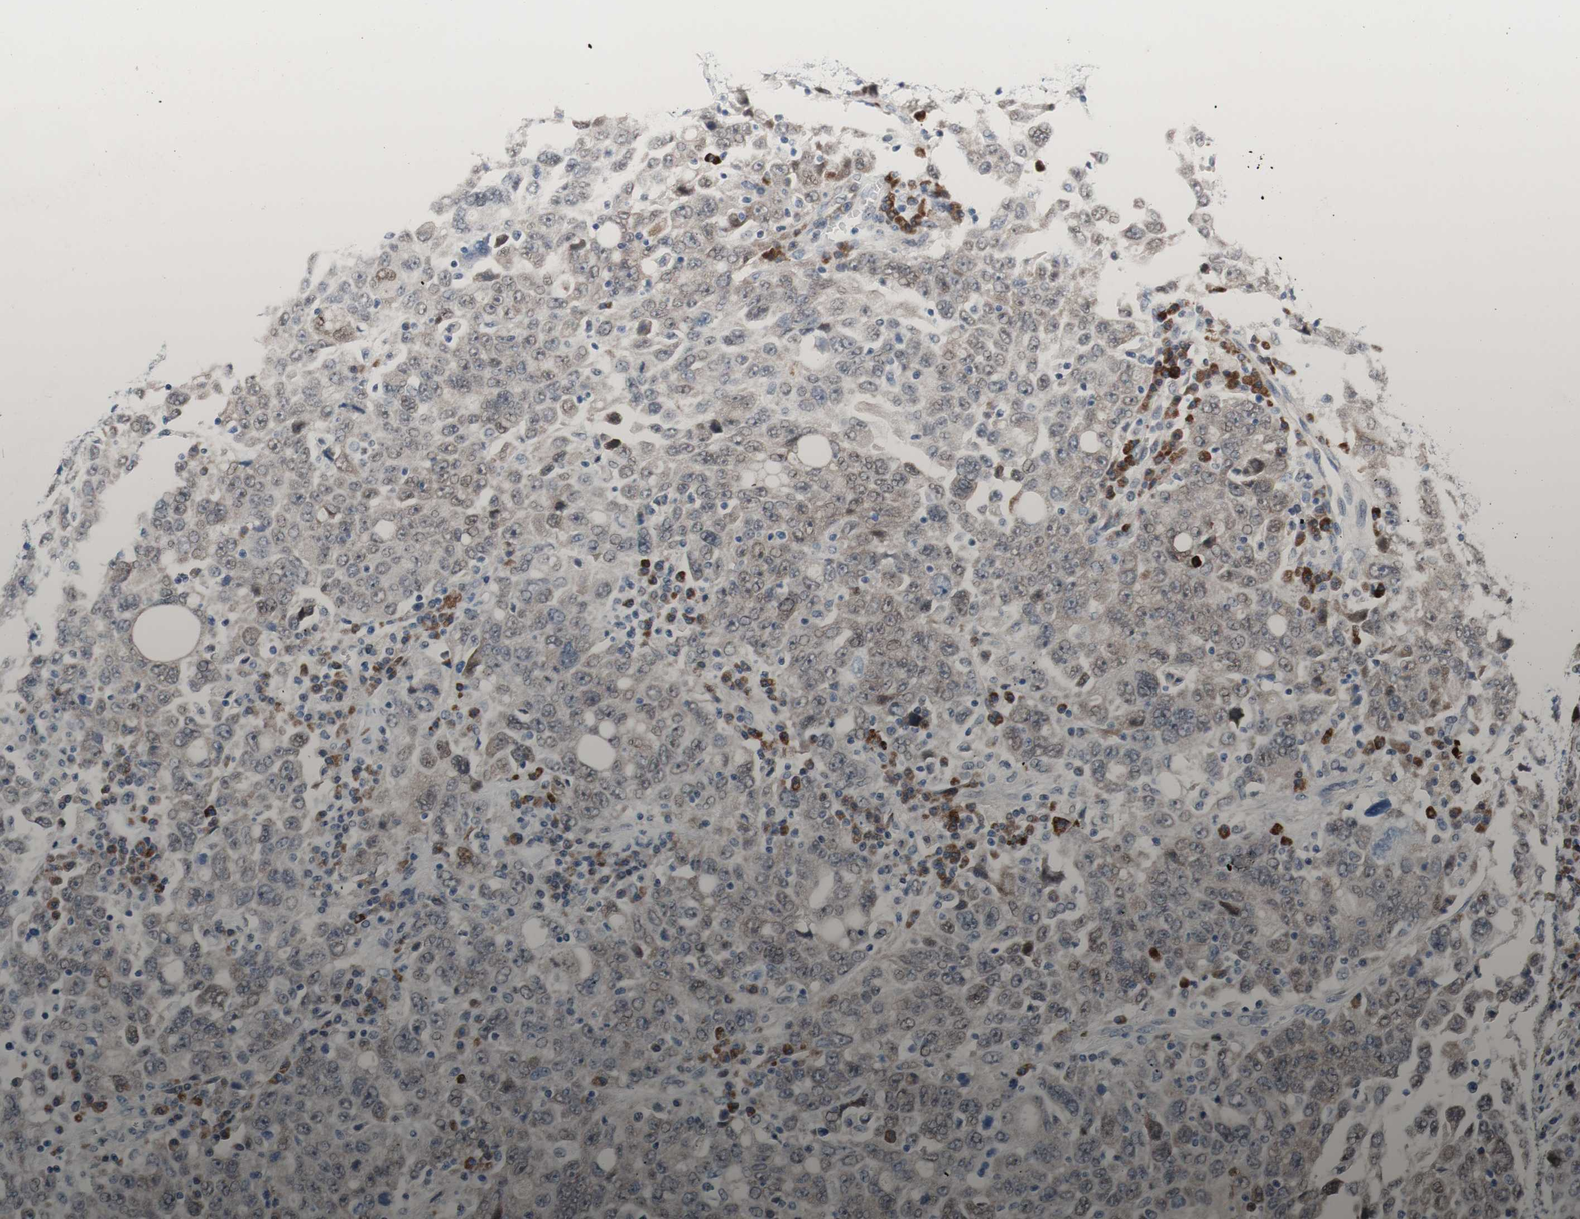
{"staining": {"intensity": "moderate", "quantity": "25%-75%", "location": "nuclear"}, "tissue": "ovarian cancer", "cell_type": "Tumor cells", "image_type": "cancer", "snomed": [{"axis": "morphology", "description": "Carcinoma, endometroid"}, {"axis": "topography", "description": "Ovary"}], "caption": "Ovarian cancer (endometroid carcinoma) stained with a brown dye shows moderate nuclear positive expression in about 25%-75% of tumor cells.", "gene": "PHTF2", "patient": {"sex": "female", "age": 62}}